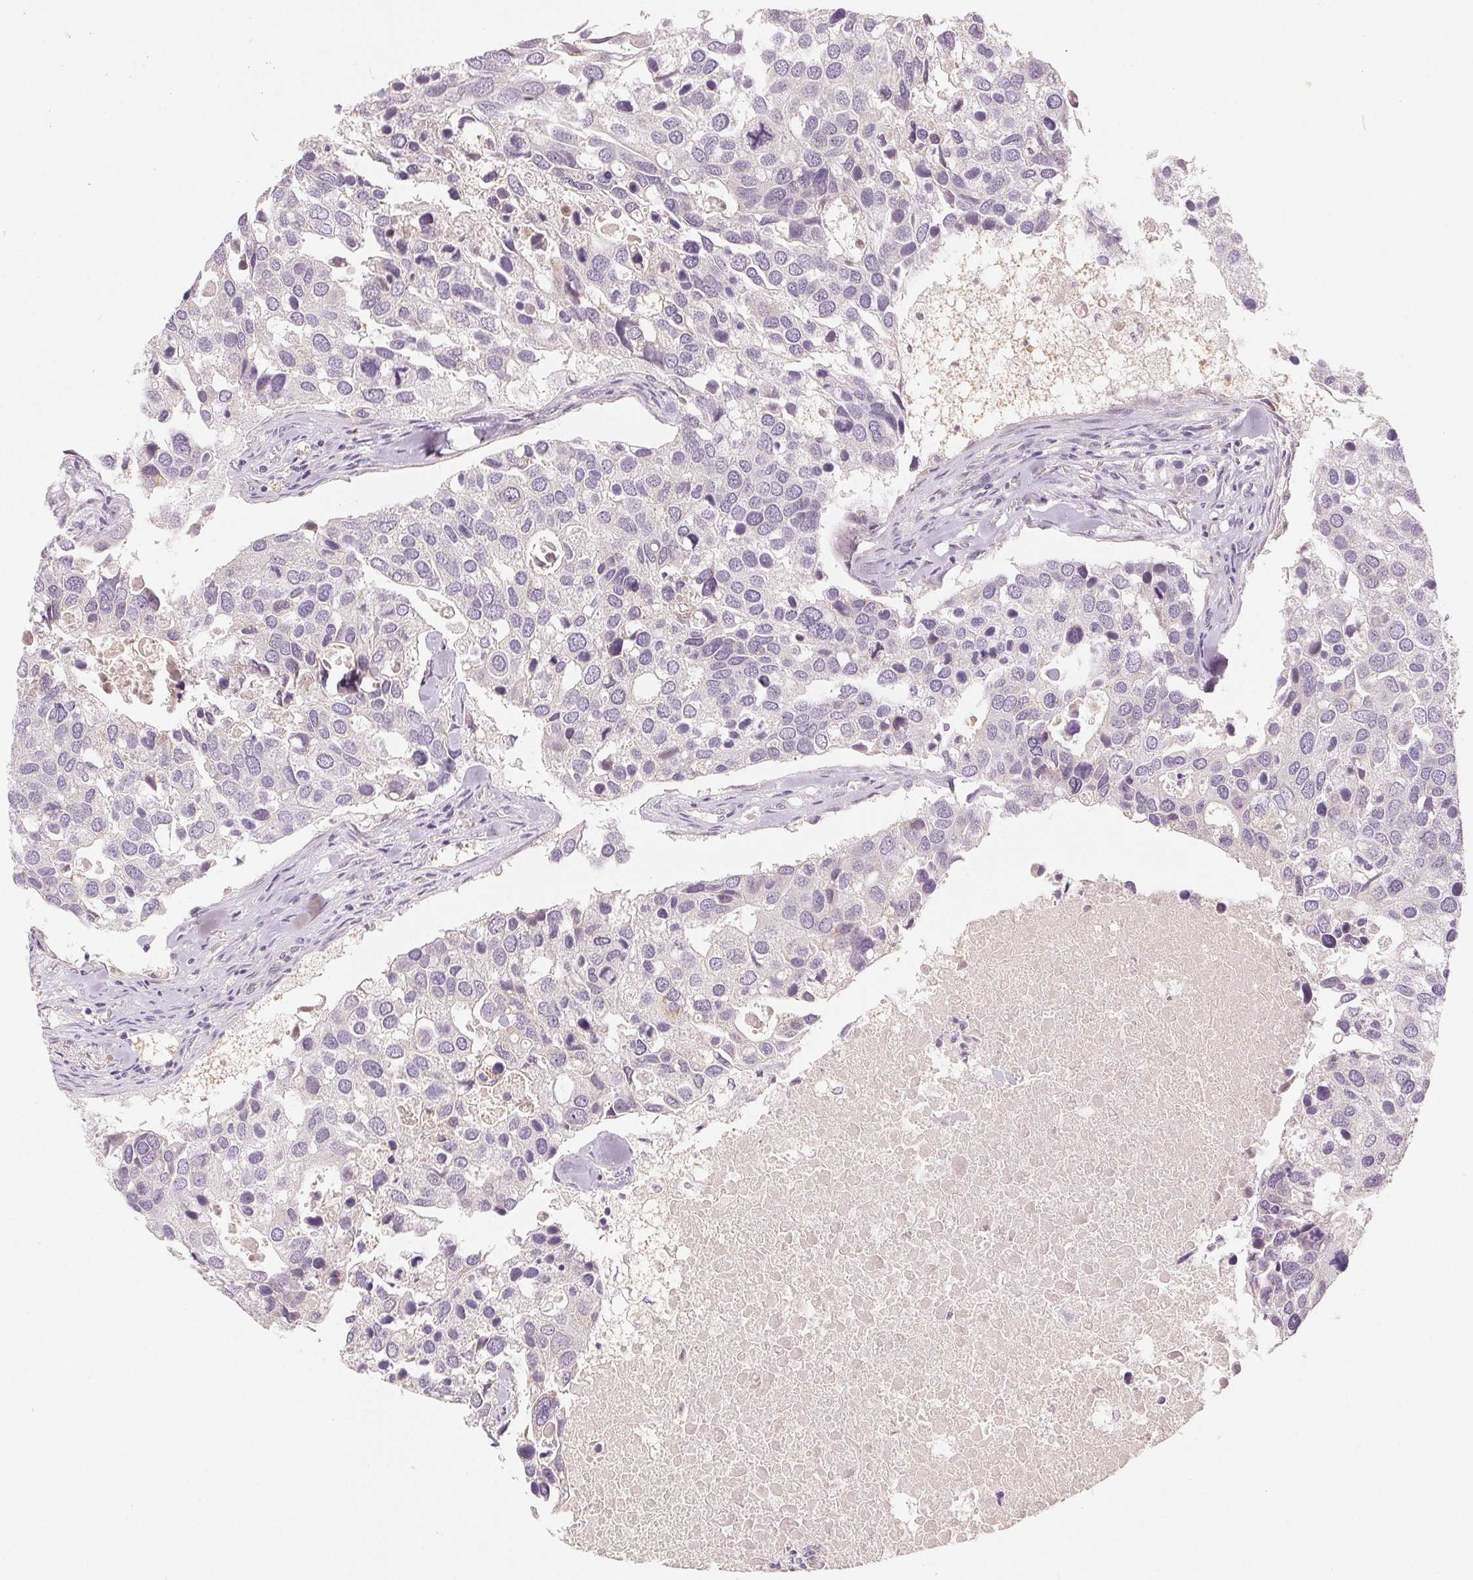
{"staining": {"intensity": "negative", "quantity": "none", "location": "none"}, "tissue": "breast cancer", "cell_type": "Tumor cells", "image_type": "cancer", "snomed": [{"axis": "morphology", "description": "Duct carcinoma"}, {"axis": "topography", "description": "Breast"}], "caption": "Photomicrograph shows no protein expression in tumor cells of breast cancer (intraductal carcinoma) tissue.", "gene": "GHITM", "patient": {"sex": "female", "age": 83}}